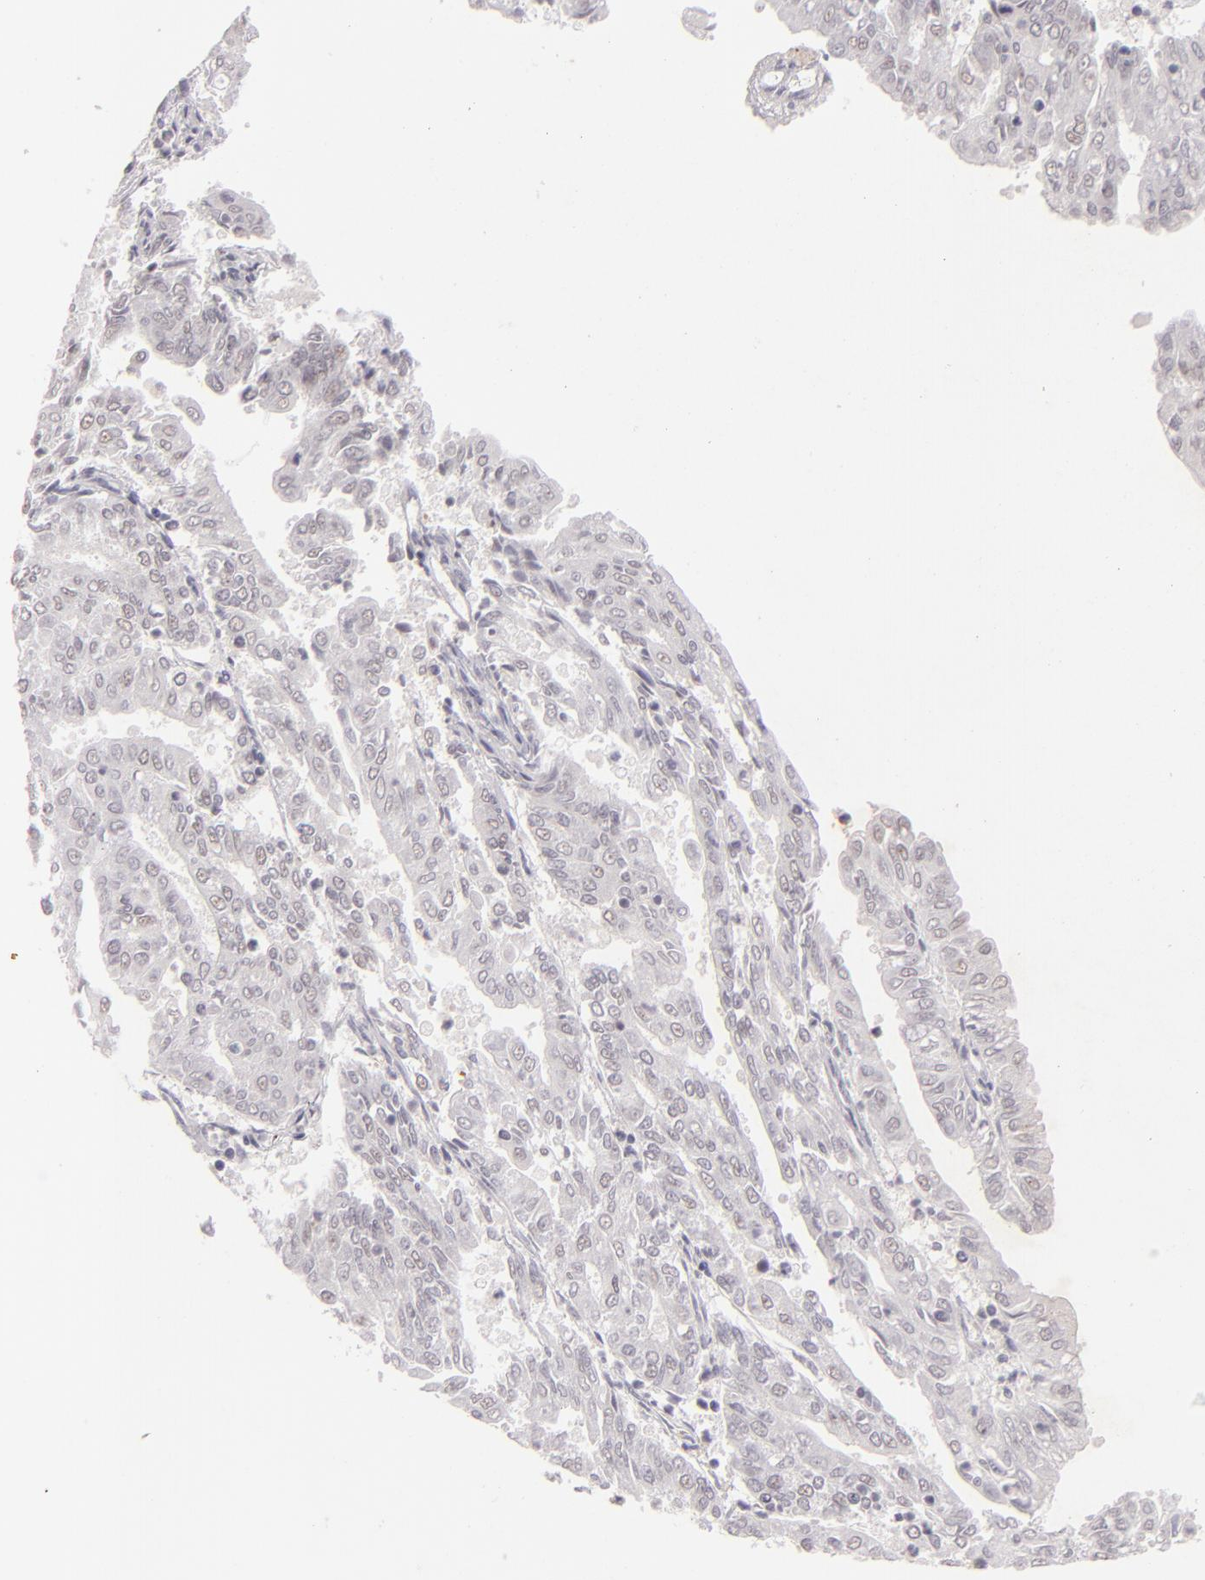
{"staining": {"intensity": "negative", "quantity": "none", "location": "none"}, "tissue": "endometrial cancer", "cell_type": "Tumor cells", "image_type": "cancer", "snomed": [{"axis": "morphology", "description": "Adenocarcinoma, NOS"}, {"axis": "topography", "description": "Endometrium"}], "caption": "Immunohistochemistry (IHC) photomicrograph of neoplastic tissue: endometrial cancer (adenocarcinoma) stained with DAB exhibits no significant protein expression in tumor cells.", "gene": "CBX3", "patient": {"sex": "female", "age": 79}}